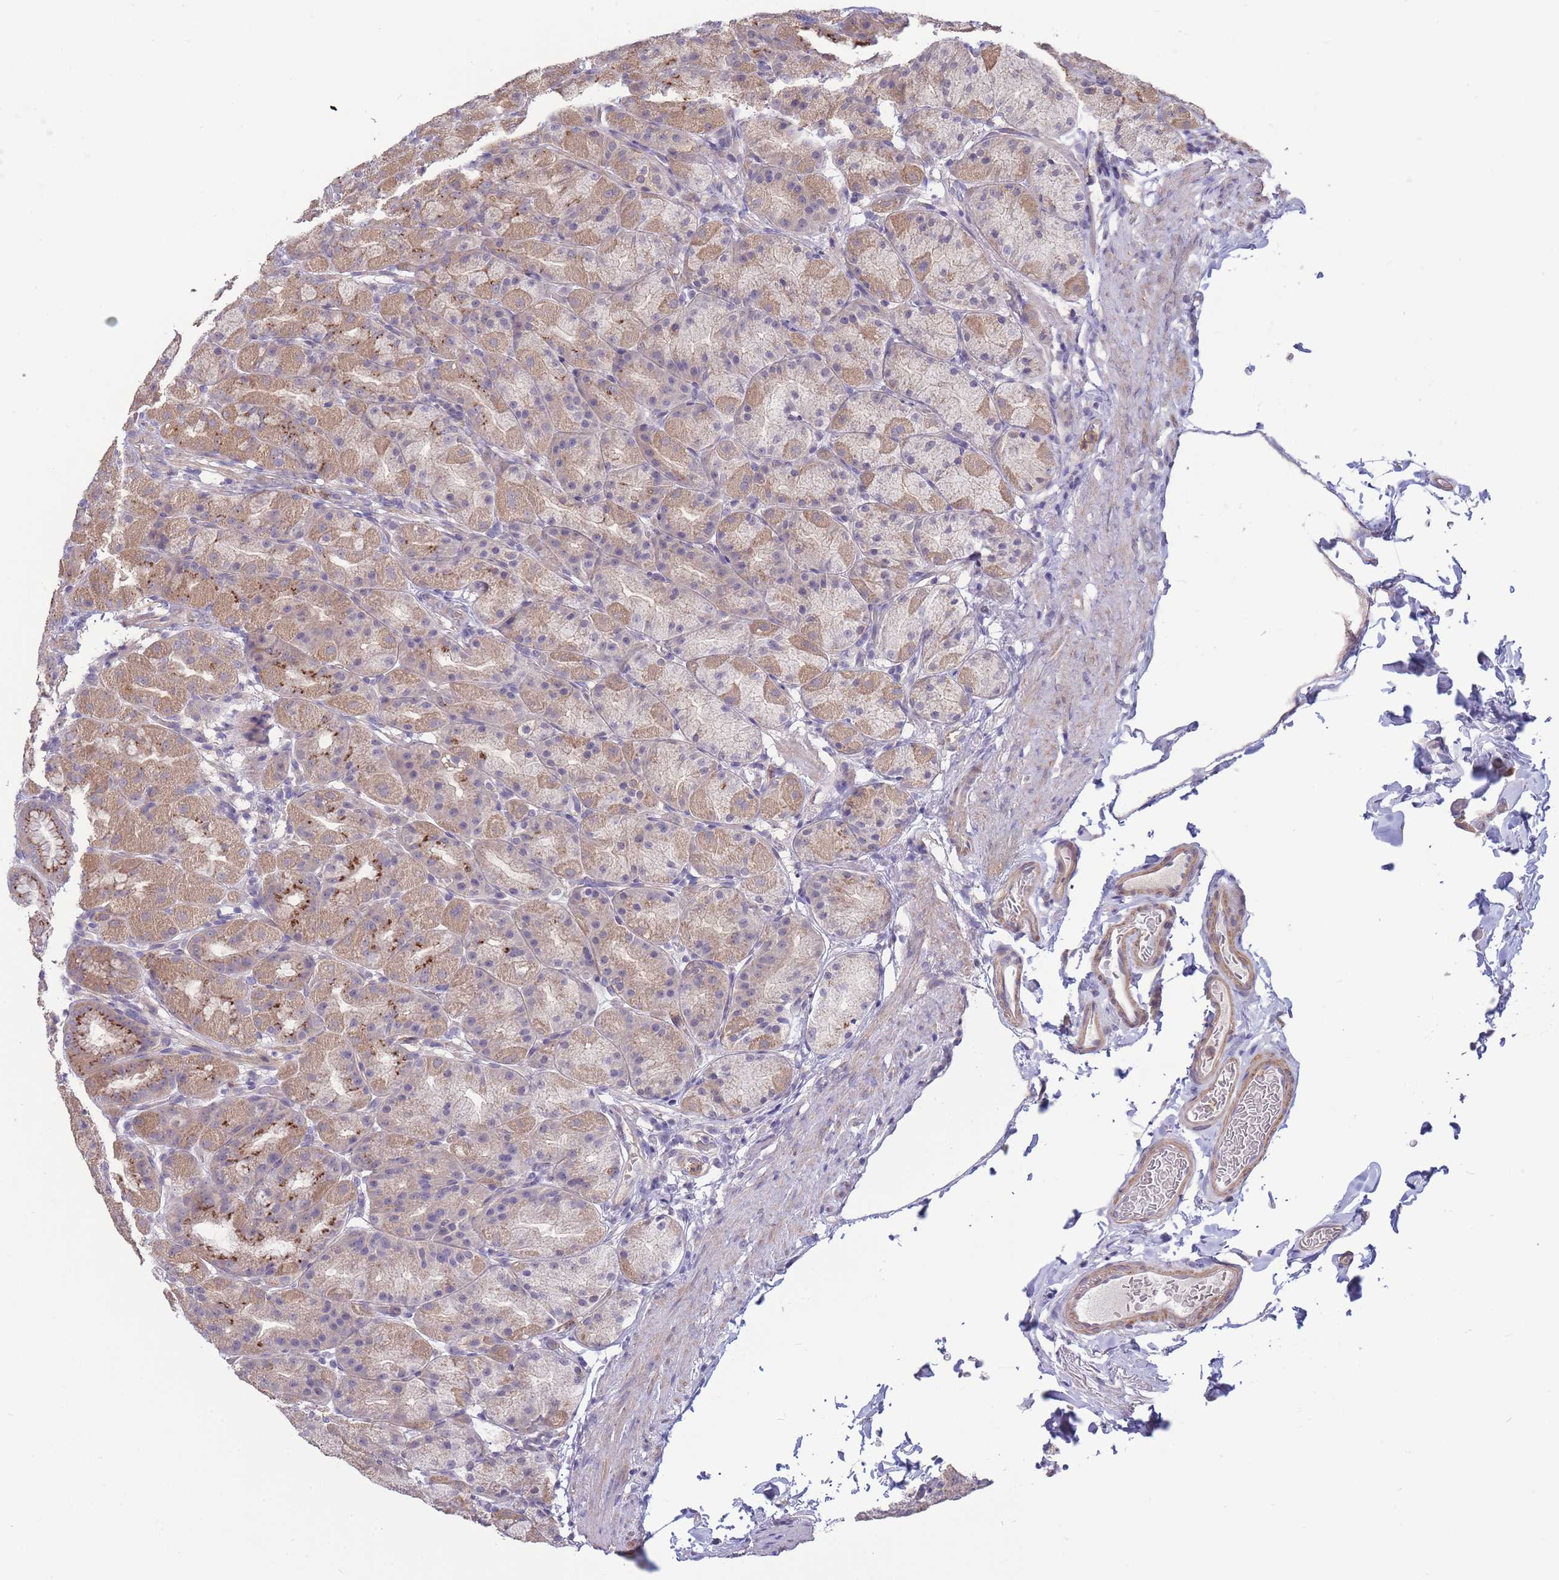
{"staining": {"intensity": "moderate", "quantity": ">75%", "location": "cytoplasmic/membranous"}, "tissue": "stomach", "cell_type": "Glandular cells", "image_type": "normal", "snomed": [{"axis": "morphology", "description": "Normal tissue, NOS"}, {"axis": "topography", "description": "Stomach, upper"}, {"axis": "topography", "description": "Stomach"}], "caption": "Immunohistochemistry (IHC) photomicrograph of unremarkable stomach stained for a protein (brown), which reveals medium levels of moderate cytoplasmic/membranous expression in approximately >75% of glandular cells.", "gene": "ZNF304", "patient": {"sex": "male", "age": 68}}